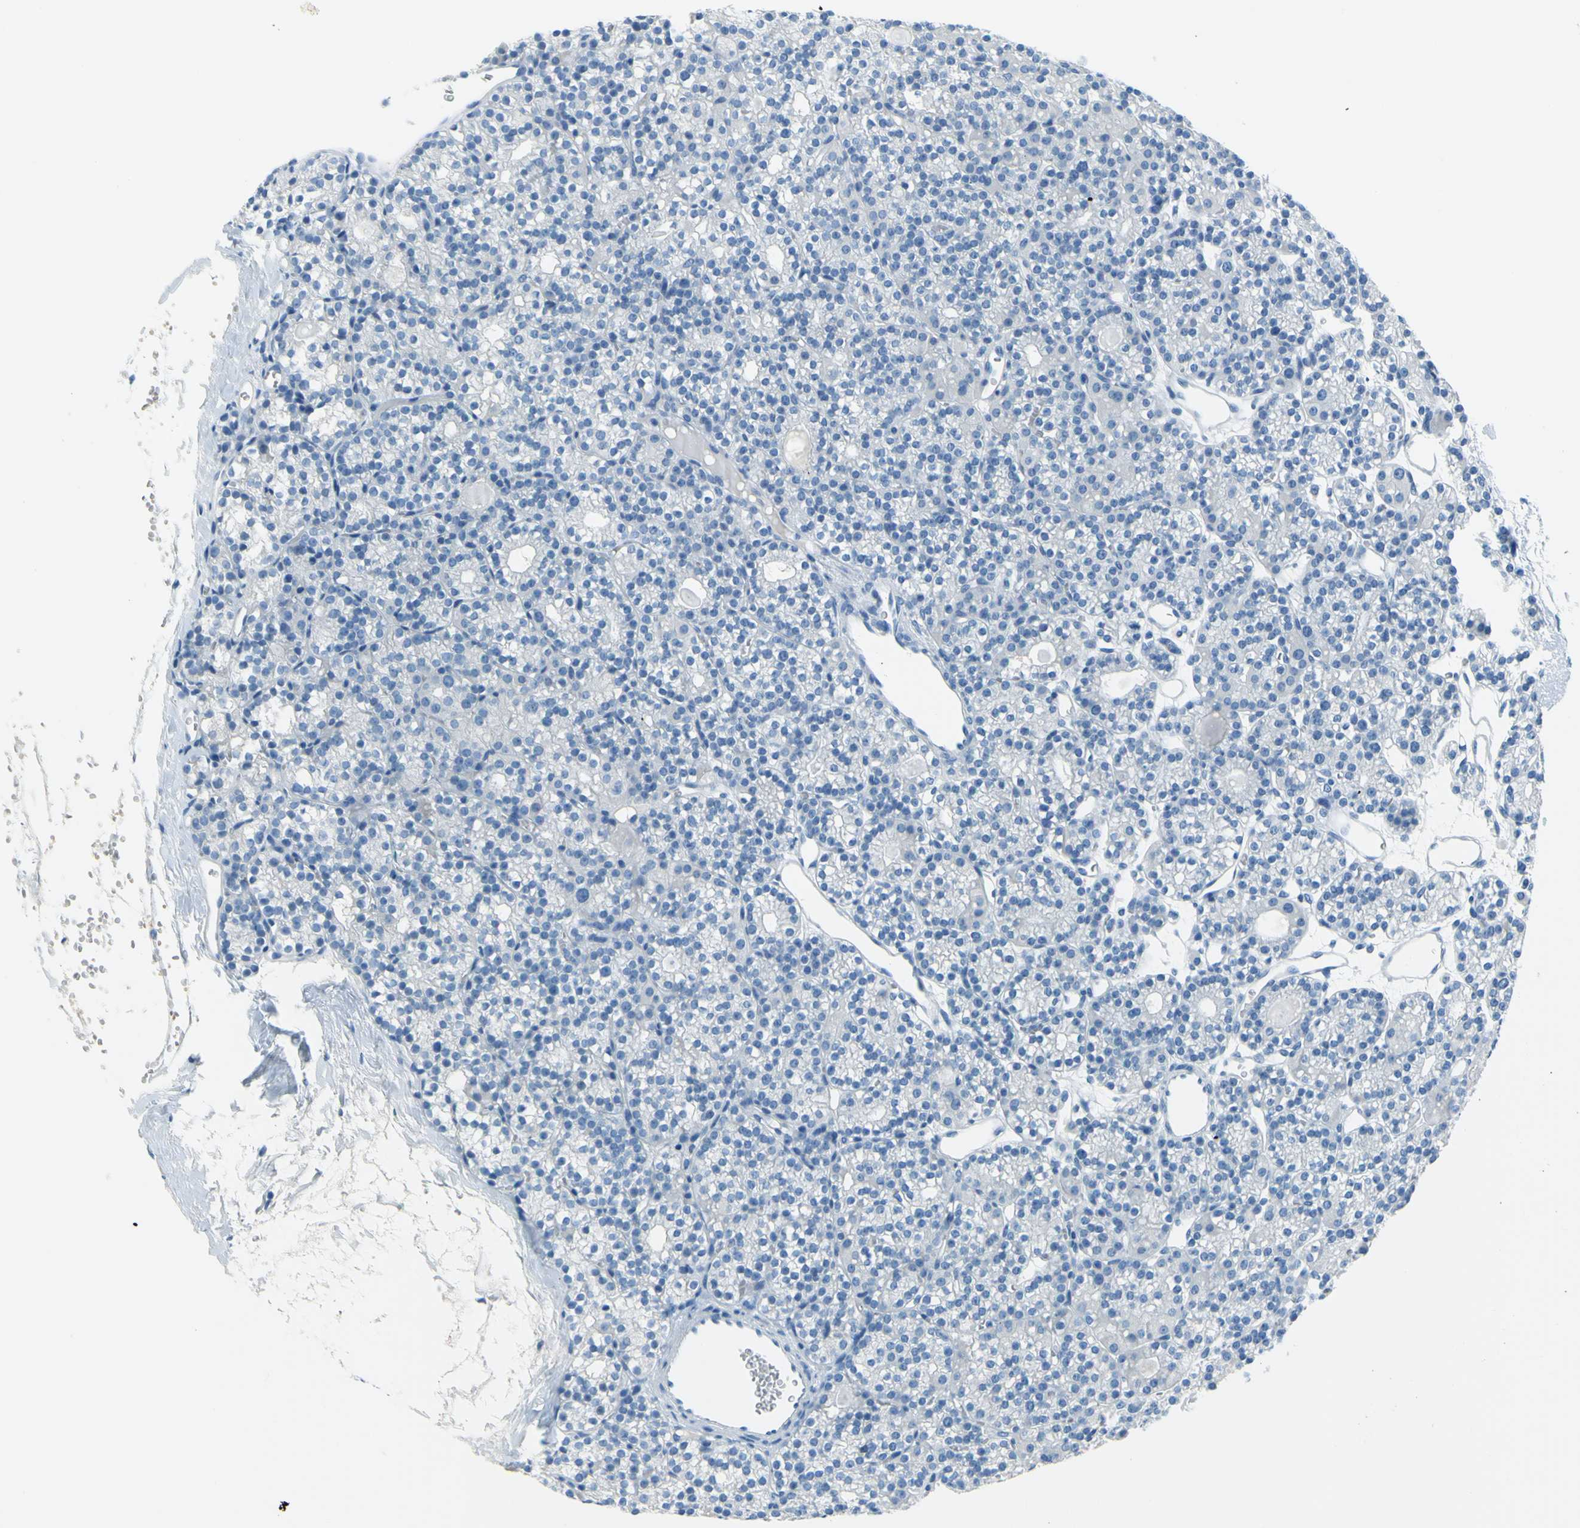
{"staining": {"intensity": "negative", "quantity": "none", "location": "none"}, "tissue": "parathyroid gland", "cell_type": "Glandular cells", "image_type": "normal", "snomed": [{"axis": "morphology", "description": "Normal tissue, NOS"}, {"axis": "topography", "description": "Parathyroid gland"}], "caption": "Human parathyroid gland stained for a protein using immunohistochemistry (IHC) shows no positivity in glandular cells.", "gene": "DCT", "patient": {"sex": "female", "age": 64}}